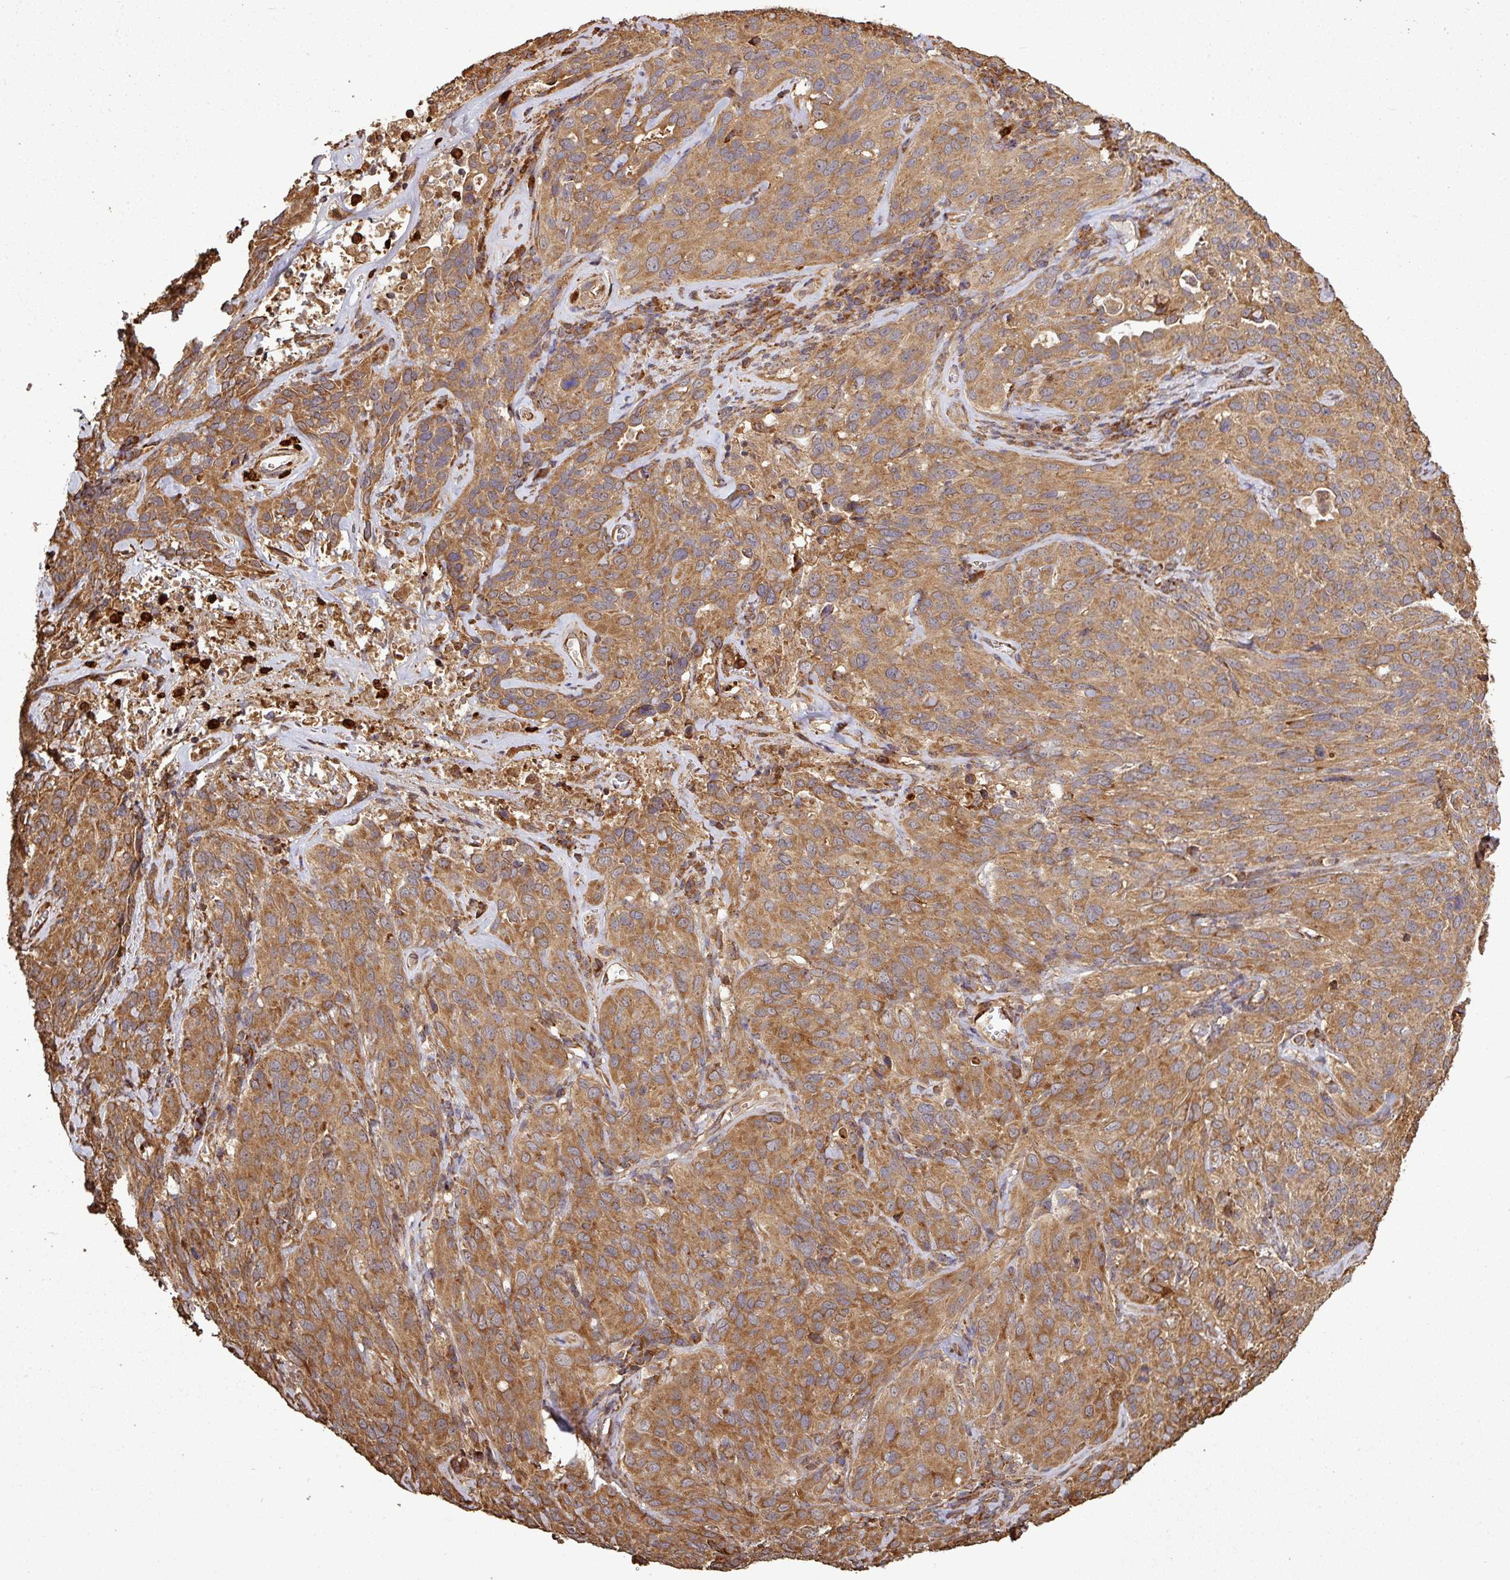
{"staining": {"intensity": "moderate", "quantity": ">75%", "location": "cytoplasmic/membranous"}, "tissue": "cervical cancer", "cell_type": "Tumor cells", "image_type": "cancer", "snomed": [{"axis": "morphology", "description": "Squamous cell carcinoma, NOS"}, {"axis": "topography", "description": "Cervix"}], "caption": "This histopathology image displays IHC staining of squamous cell carcinoma (cervical), with medium moderate cytoplasmic/membranous staining in approximately >75% of tumor cells.", "gene": "PLEKHM1", "patient": {"sex": "female", "age": 51}}